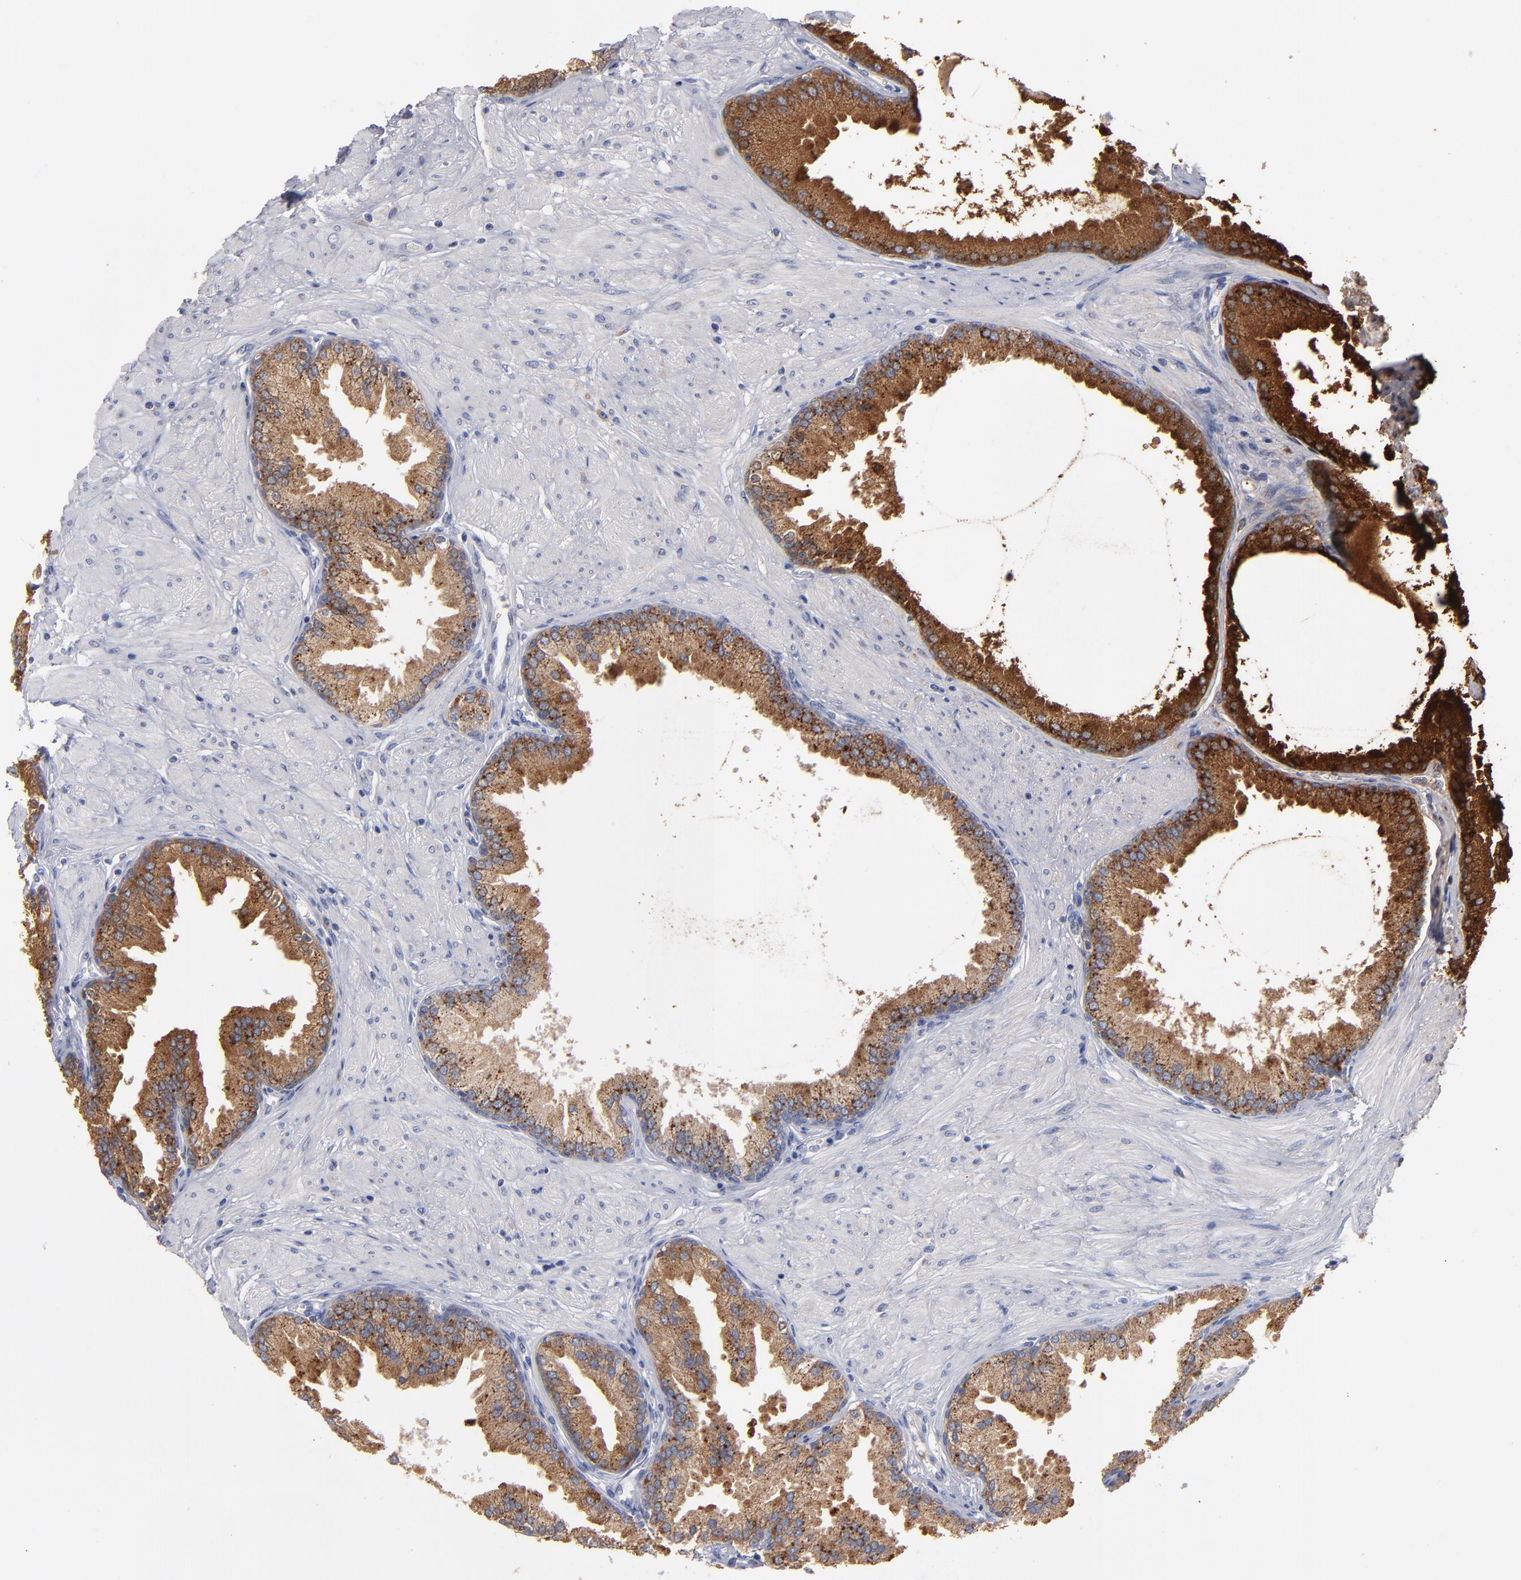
{"staining": {"intensity": "strong", "quantity": ">75%", "location": "cytoplasmic/membranous"}, "tissue": "prostate", "cell_type": "Glandular cells", "image_type": "normal", "snomed": [{"axis": "morphology", "description": "Normal tissue, NOS"}, {"axis": "topography", "description": "Prostate"}], "caption": "Immunohistochemical staining of normal prostate shows >75% levels of strong cytoplasmic/membranous protein expression in about >75% of glandular cells.", "gene": "MIPOL1", "patient": {"sex": "male", "age": 51}}